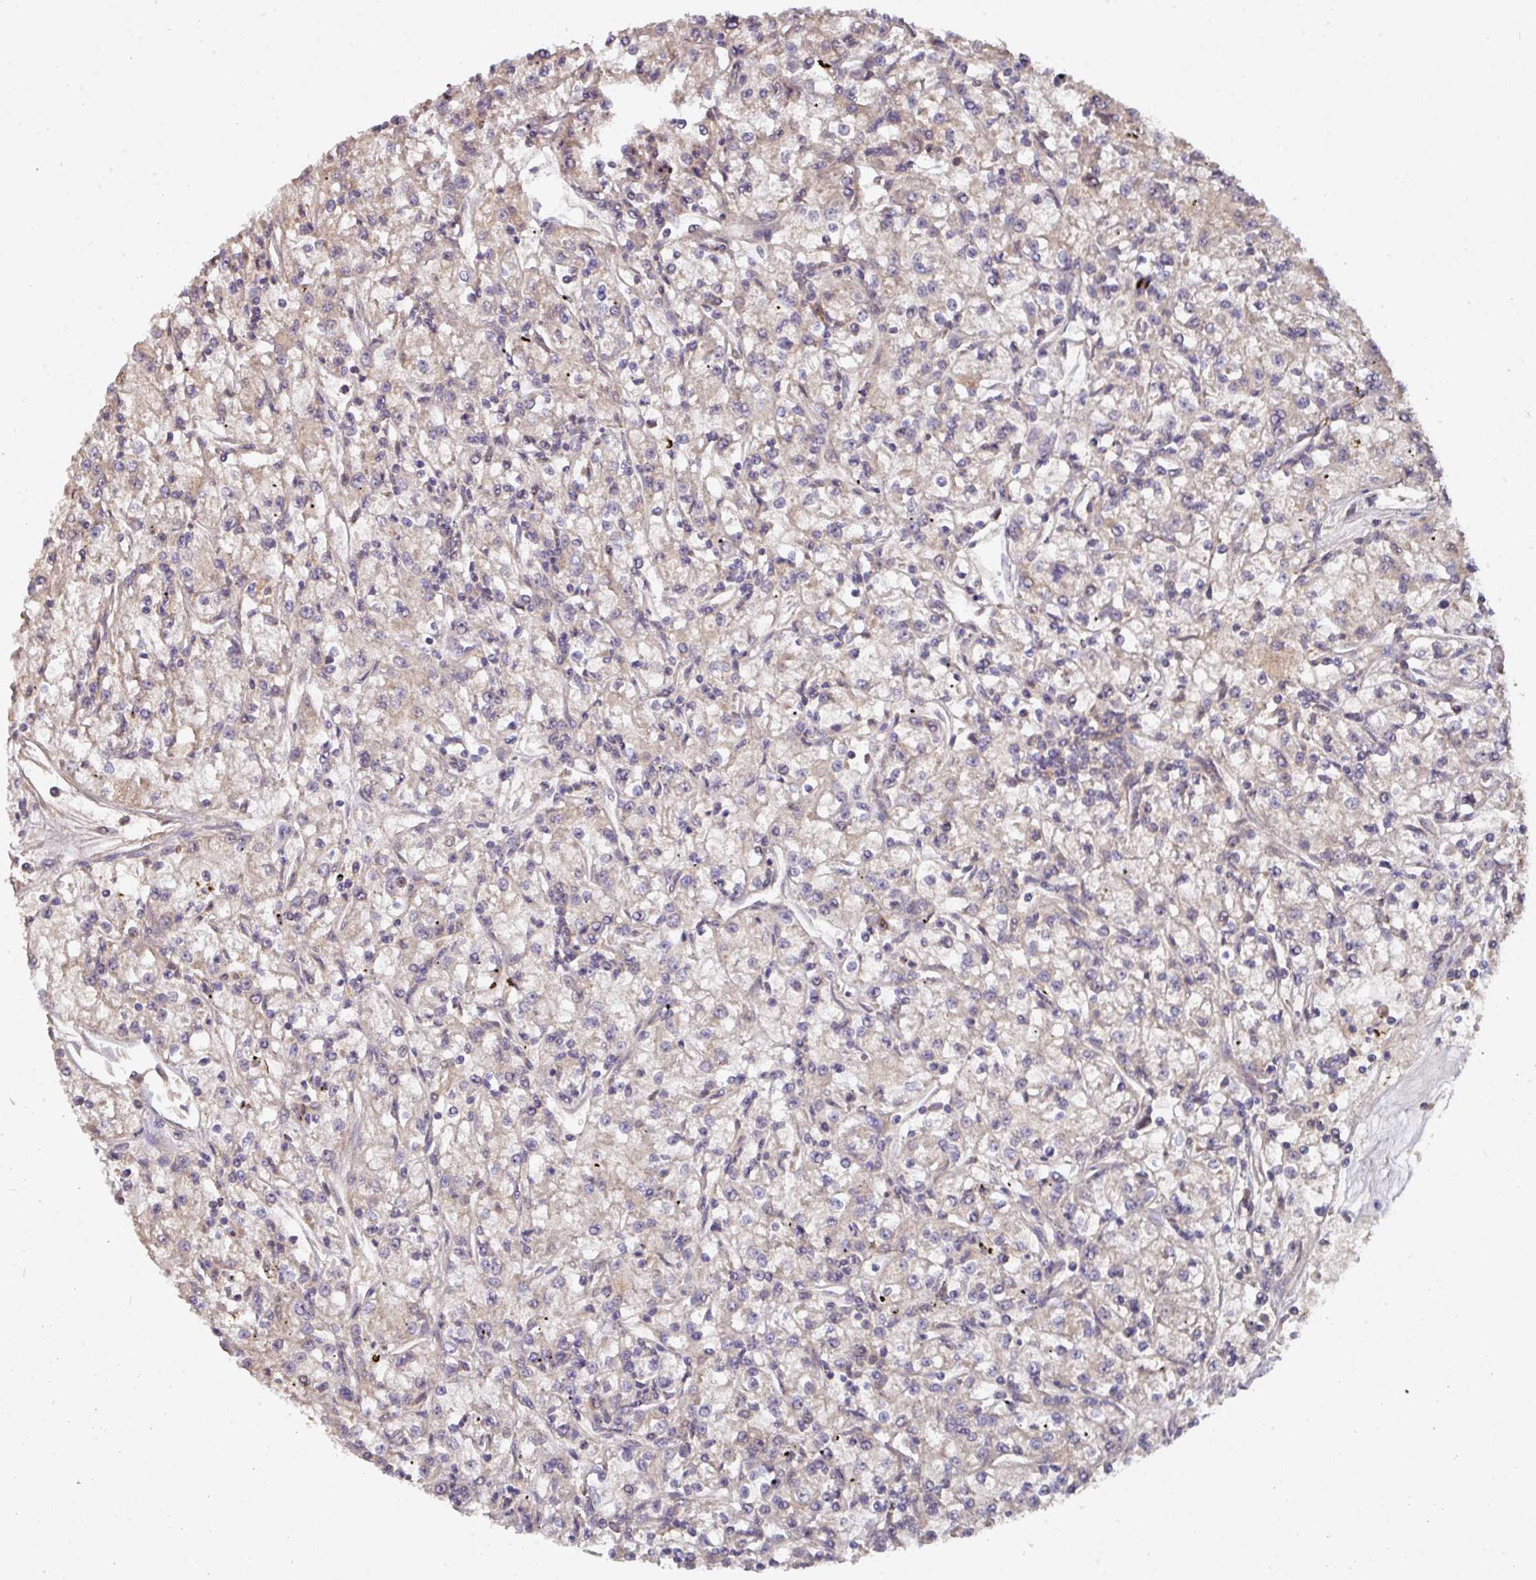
{"staining": {"intensity": "weak", "quantity": "<25%", "location": "cytoplasmic/membranous"}, "tissue": "renal cancer", "cell_type": "Tumor cells", "image_type": "cancer", "snomed": [{"axis": "morphology", "description": "Adenocarcinoma, NOS"}, {"axis": "topography", "description": "Kidney"}], "caption": "Adenocarcinoma (renal) stained for a protein using immunohistochemistry reveals no positivity tumor cells.", "gene": "ACVR2B", "patient": {"sex": "female", "age": 59}}